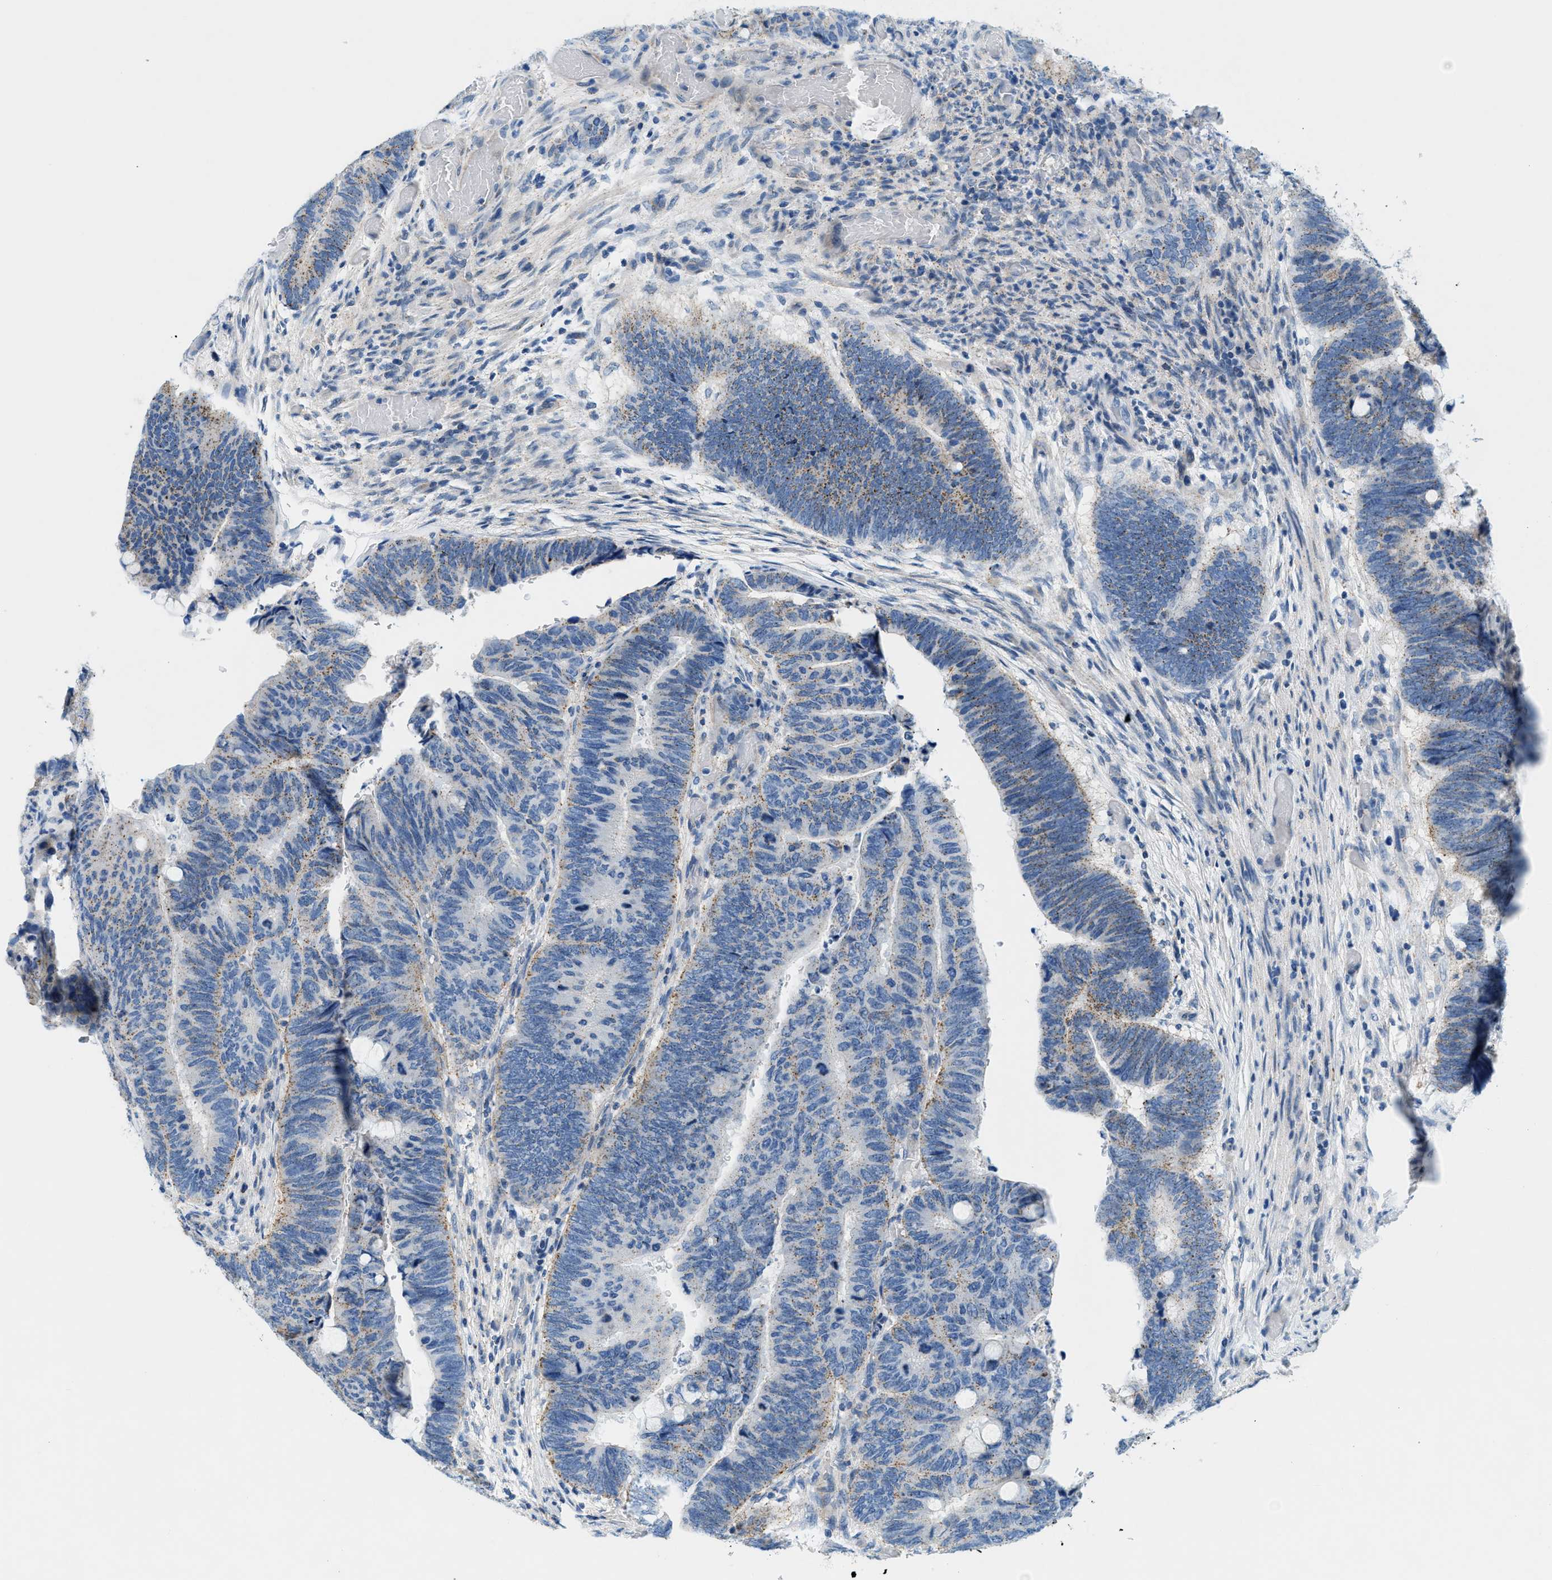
{"staining": {"intensity": "moderate", "quantity": "<25%", "location": "cytoplasmic/membranous"}, "tissue": "colorectal cancer", "cell_type": "Tumor cells", "image_type": "cancer", "snomed": [{"axis": "morphology", "description": "Normal tissue, NOS"}, {"axis": "morphology", "description": "Adenocarcinoma, NOS"}, {"axis": "topography", "description": "Rectum"}], "caption": "Moderate cytoplasmic/membranous expression for a protein is seen in approximately <25% of tumor cells of colorectal adenocarcinoma using IHC.", "gene": "FDCSP", "patient": {"sex": "male", "age": 92}}